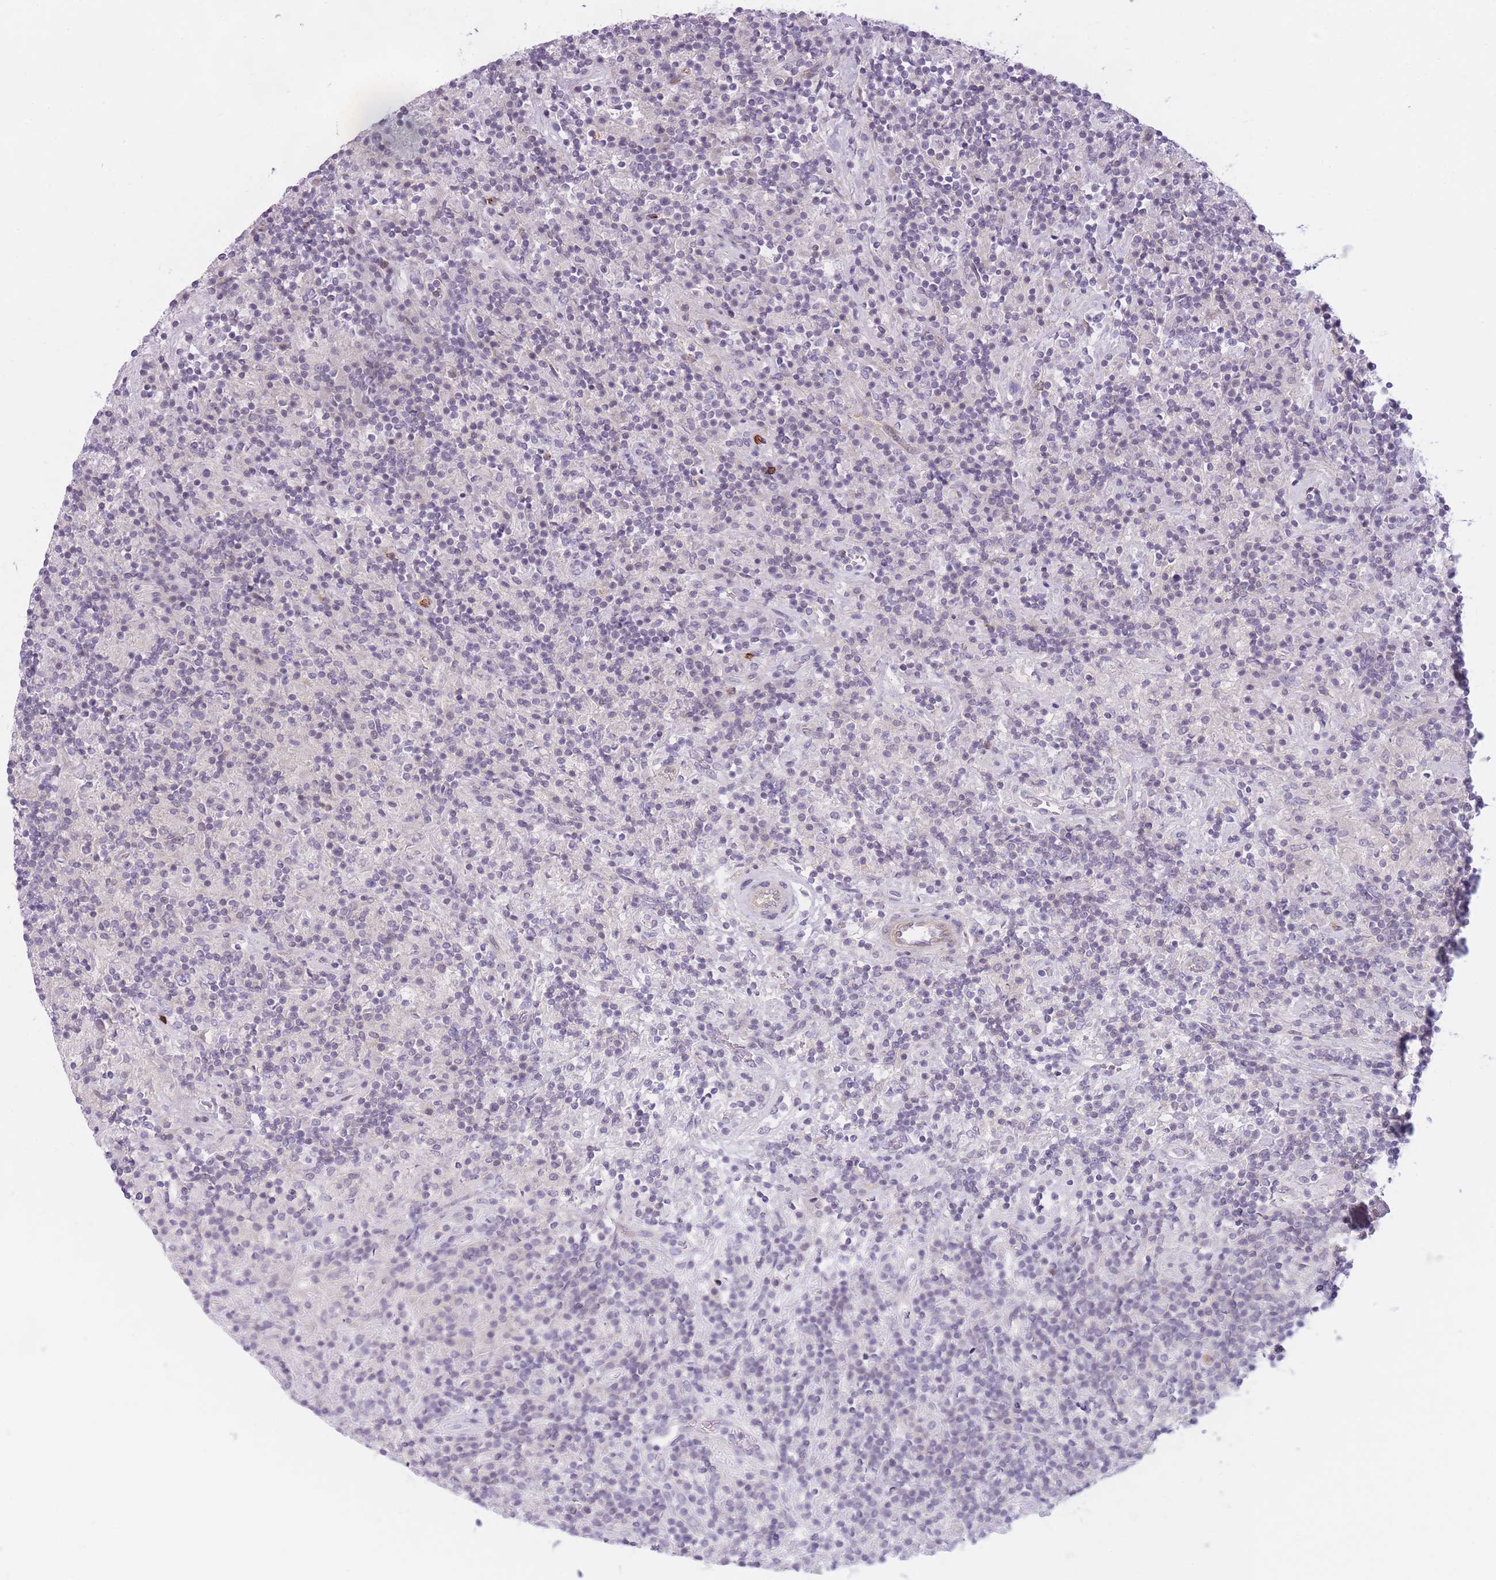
{"staining": {"intensity": "negative", "quantity": "none", "location": "none"}, "tissue": "lymphoma", "cell_type": "Tumor cells", "image_type": "cancer", "snomed": [{"axis": "morphology", "description": "Hodgkin's disease, NOS"}, {"axis": "topography", "description": "Lymph node"}], "caption": "DAB immunohistochemical staining of human lymphoma exhibits no significant positivity in tumor cells.", "gene": "GGT1", "patient": {"sex": "male", "age": 70}}